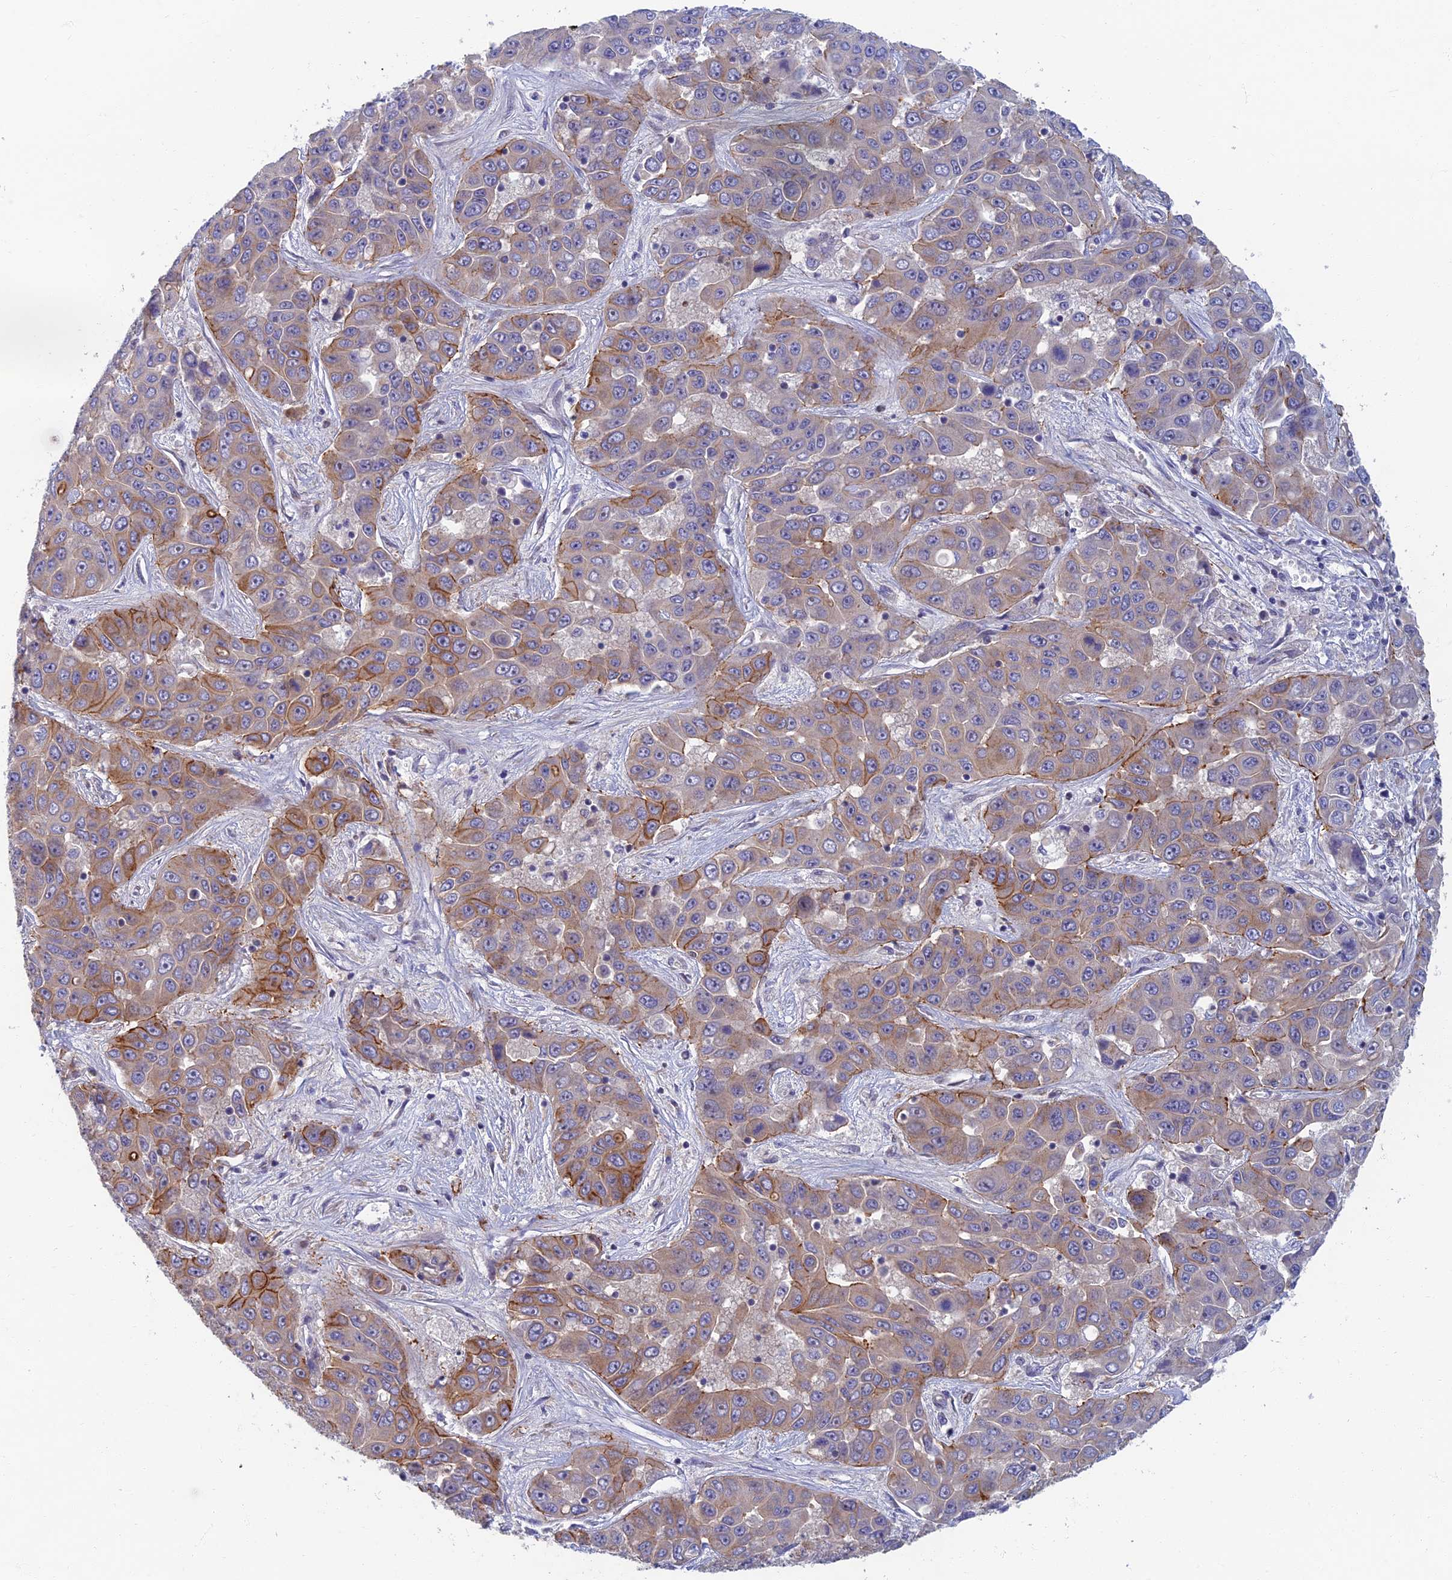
{"staining": {"intensity": "moderate", "quantity": "<25%", "location": "cytoplasmic/membranous"}, "tissue": "liver cancer", "cell_type": "Tumor cells", "image_type": "cancer", "snomed": [{"axis": "morphology", "description": "Cholangiocarcinoma"}, {"axis": "topography", "description": "Liver"}], "caption": "Cholangiocarcinoma (liver) stained with a protein marker shows moderate staining in tumor cells.", "gene": "RHBDL2", "patient": {"sex": "female", "age": 52}}